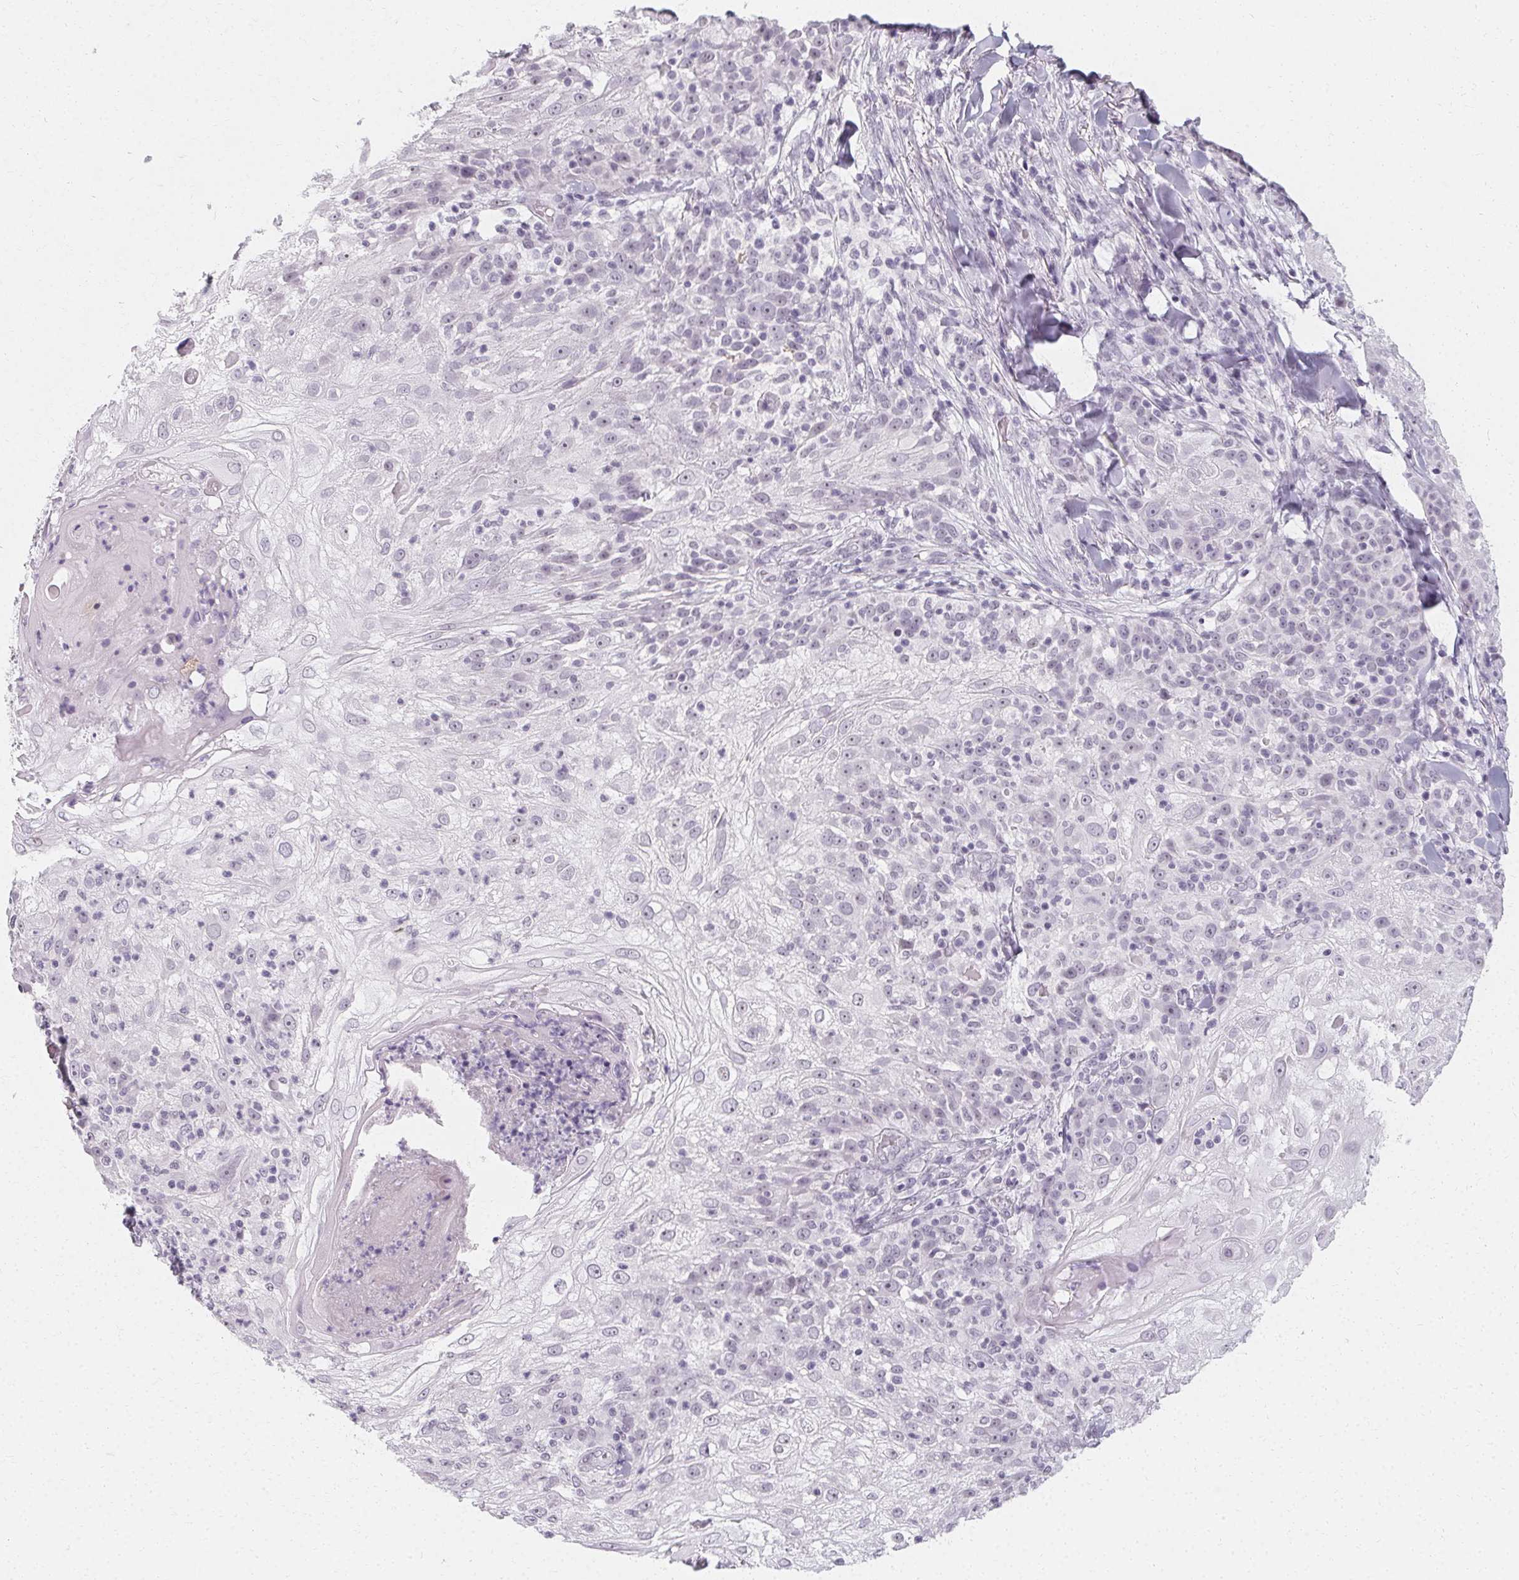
{"staining": {"intensity": "negative", "quantity": "none", "location": "none"}, "tissue": "skin cancer", "cell_type": "Tumor cells", "image_type": "cancer", "snomed": [{"axis": "morphology", "description": "Normal tissue, NOS"}, {"axis": "morphology", "description": "Squamous cell carcinoma, NOS"}, {"axis": "topography", "description": "Skin"}], "caption": "Tumor cells show no significant staining in squamous cell carcinoma (skin).", "gene": "SYNPR", "patient": {"sex": "female", "age": 83}}